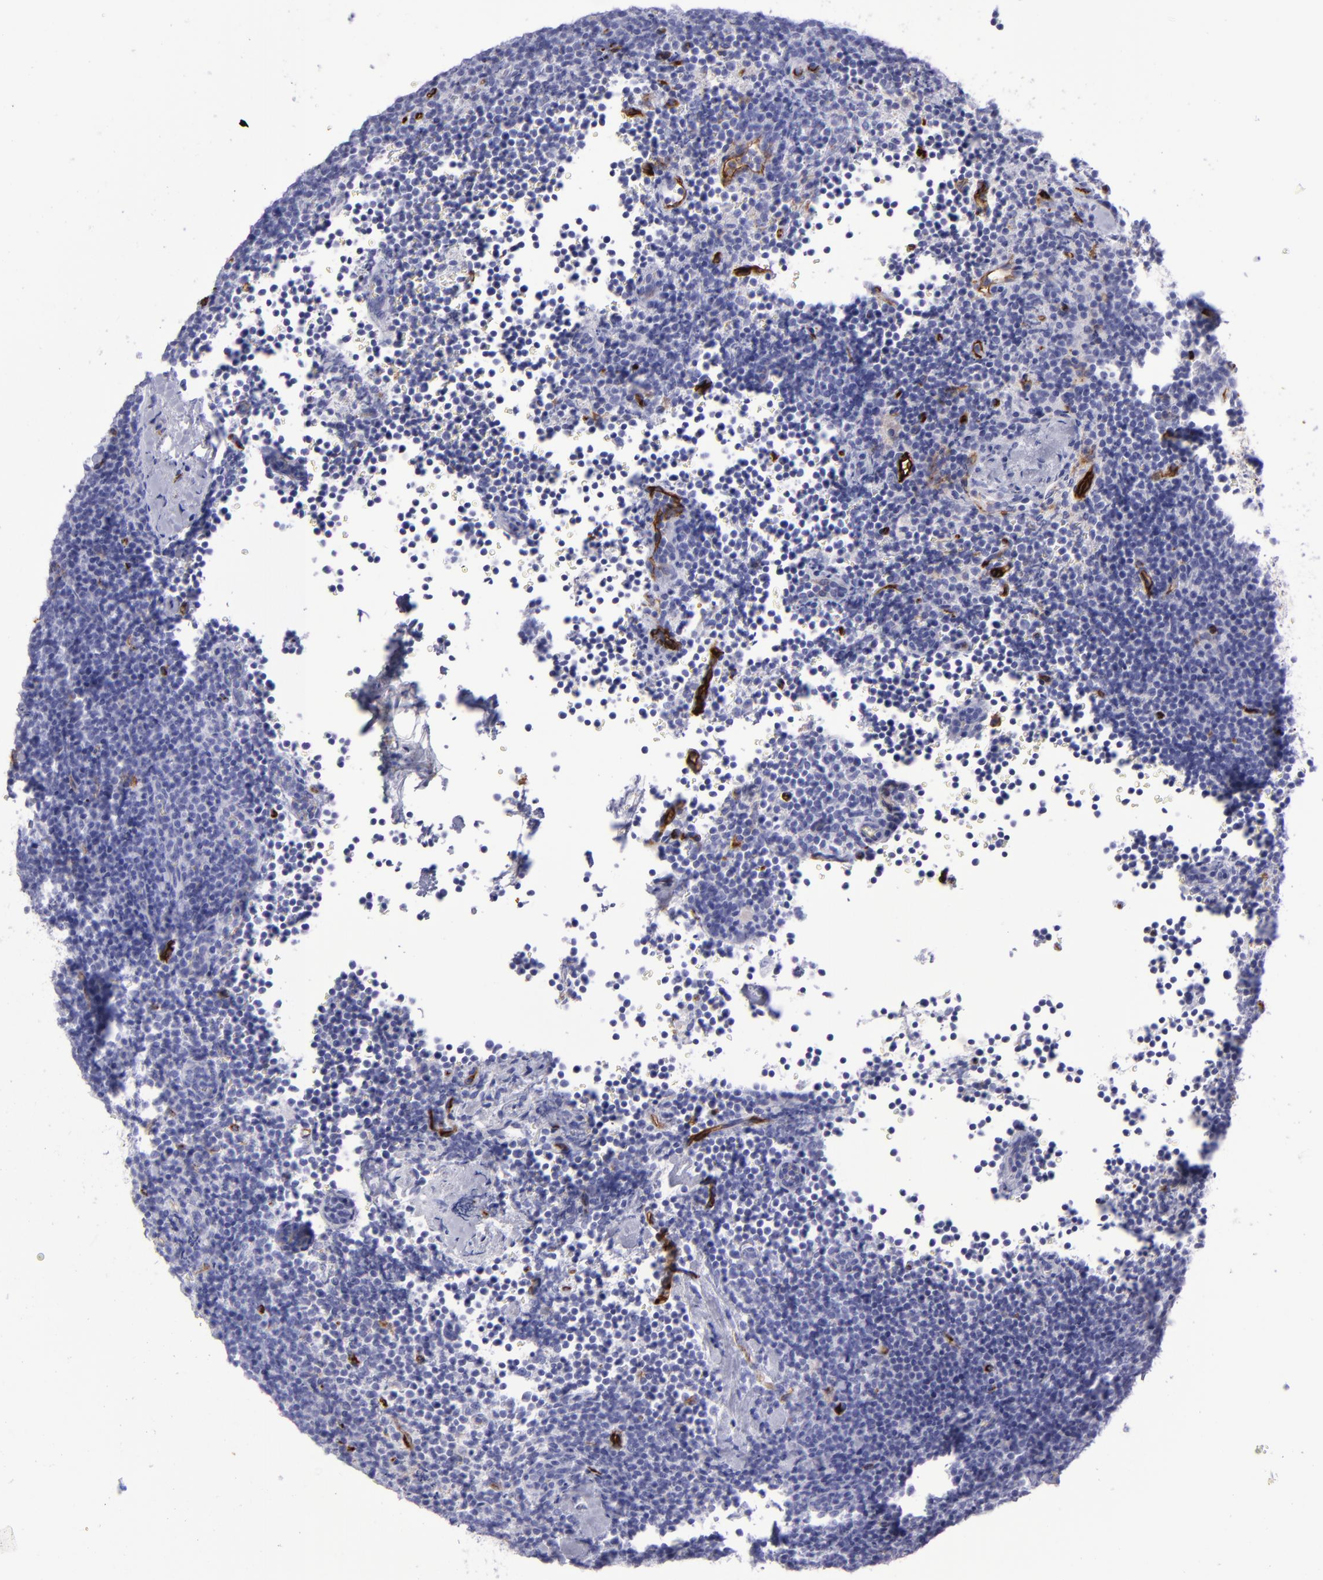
{"staining": {"intensity": "negative", "quantity": "none", "location": "none"}, "tissue": "lymphoma", "cell_type": "Tumor cells", "image_type": "cancer", "snomed": [{"axis": "morphology", "description": "Malignant lymphoma, non-Hodgkin's type, High grade"}, {"axis": "topography", "description": "Lymph node"}], "caption": "Immunohistochemistry histopathology image of human malignant lymphoma, non-Hodgkin's type (high-grade) stained for a protein (brown), which demonstrates no expression in tumor cells. (IHC, brightfield microscopy, high magnification).", "gene": "ACE", "patient": {"sex": "female", "age": 58}}